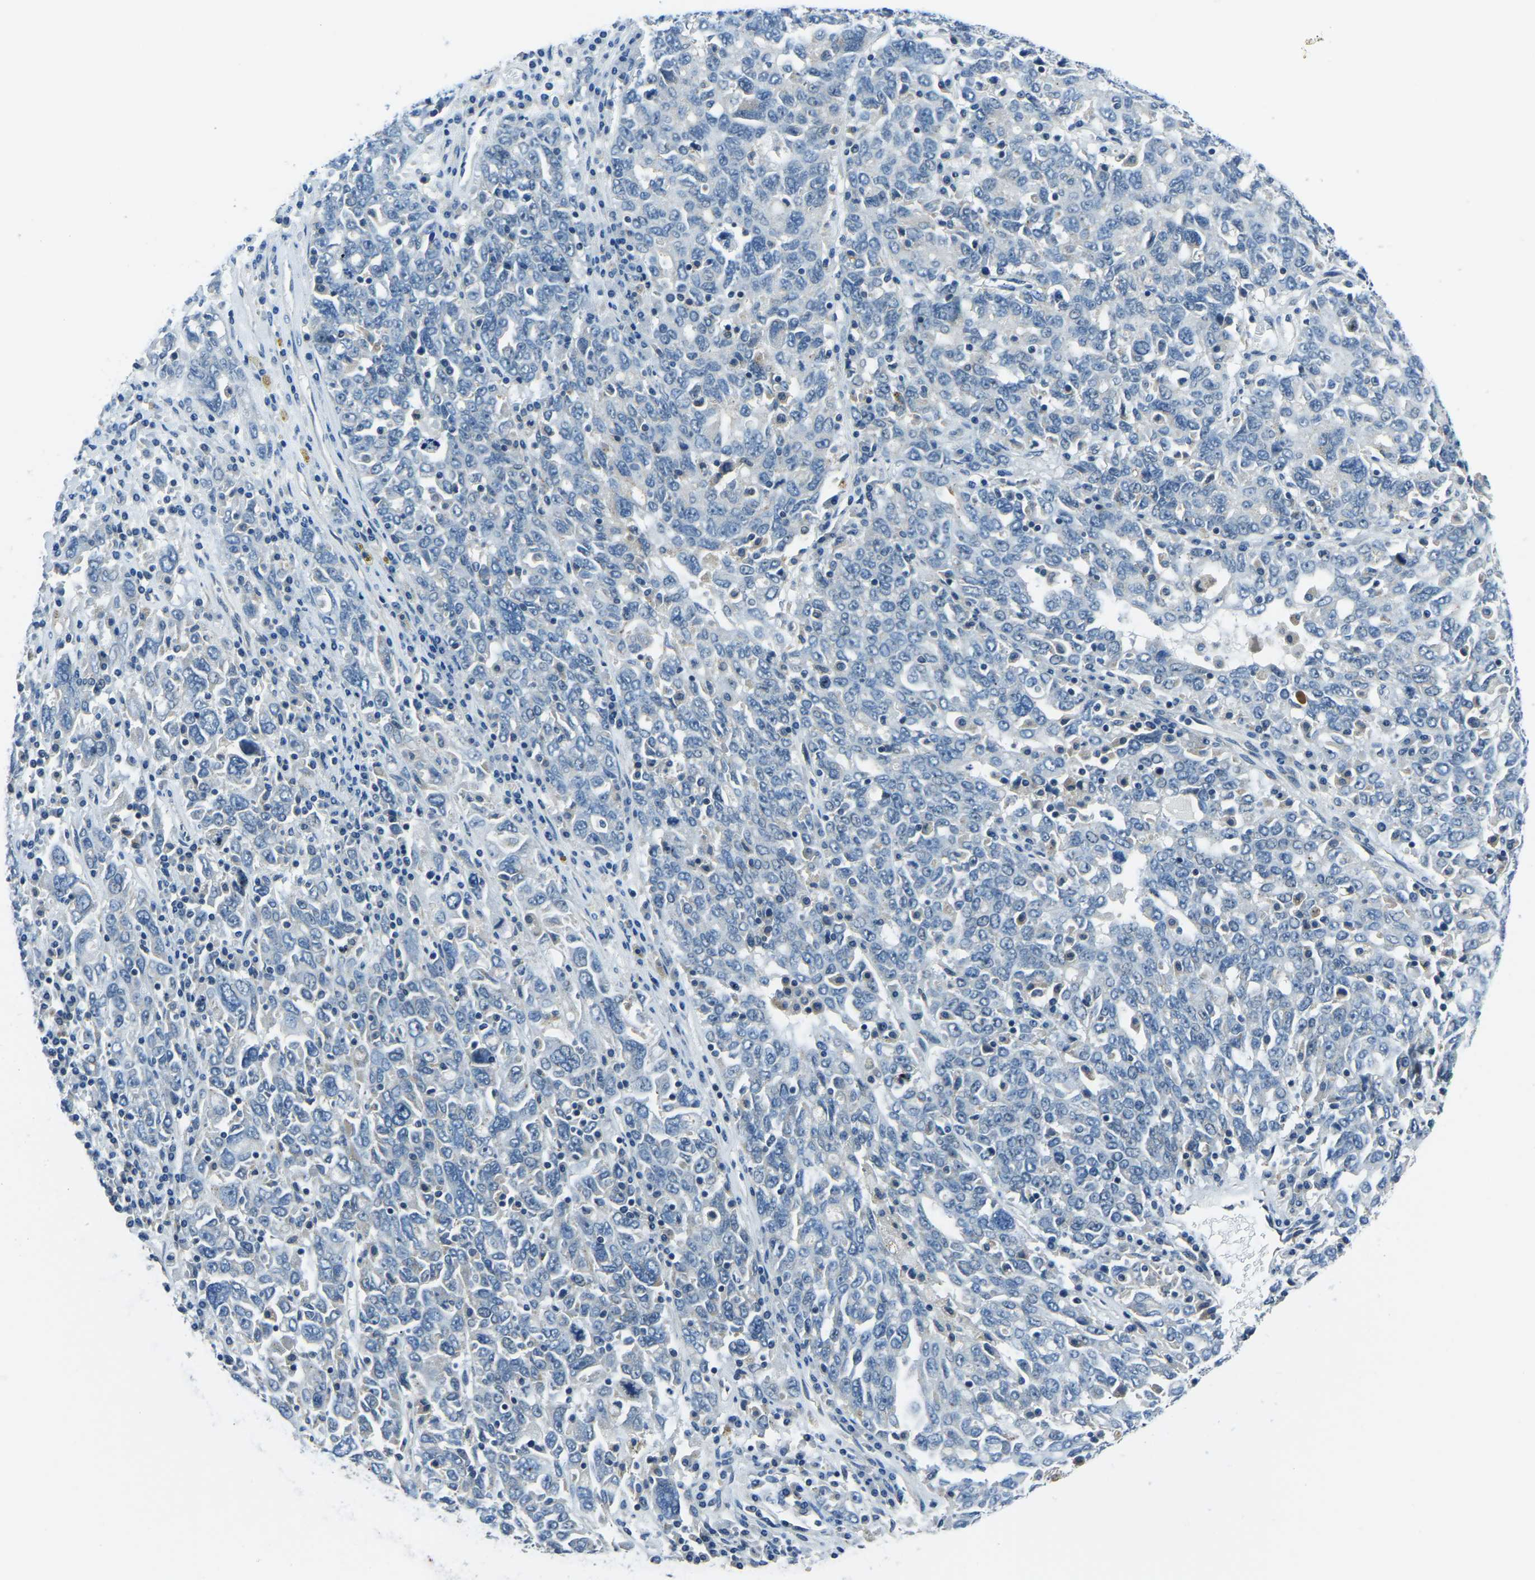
{"staining": {"intensity": "negative", "quantity": "none", "location": "none"}, "tissue": "ovarian cancer", "cell_type": "Tumor cells", "image_type": "cancer", "snomed": [{"axis": "morphology", "description": "Carcinoma, endometroid"}, {"axis": "topography", "description": "Ovary"}], "caption": "DAB immunohistochemical staining of human ovarian cancer displays no significant expression in tumor cells.", "gene": "RRP1", "patient": {"sex": "female", "age": 62}}